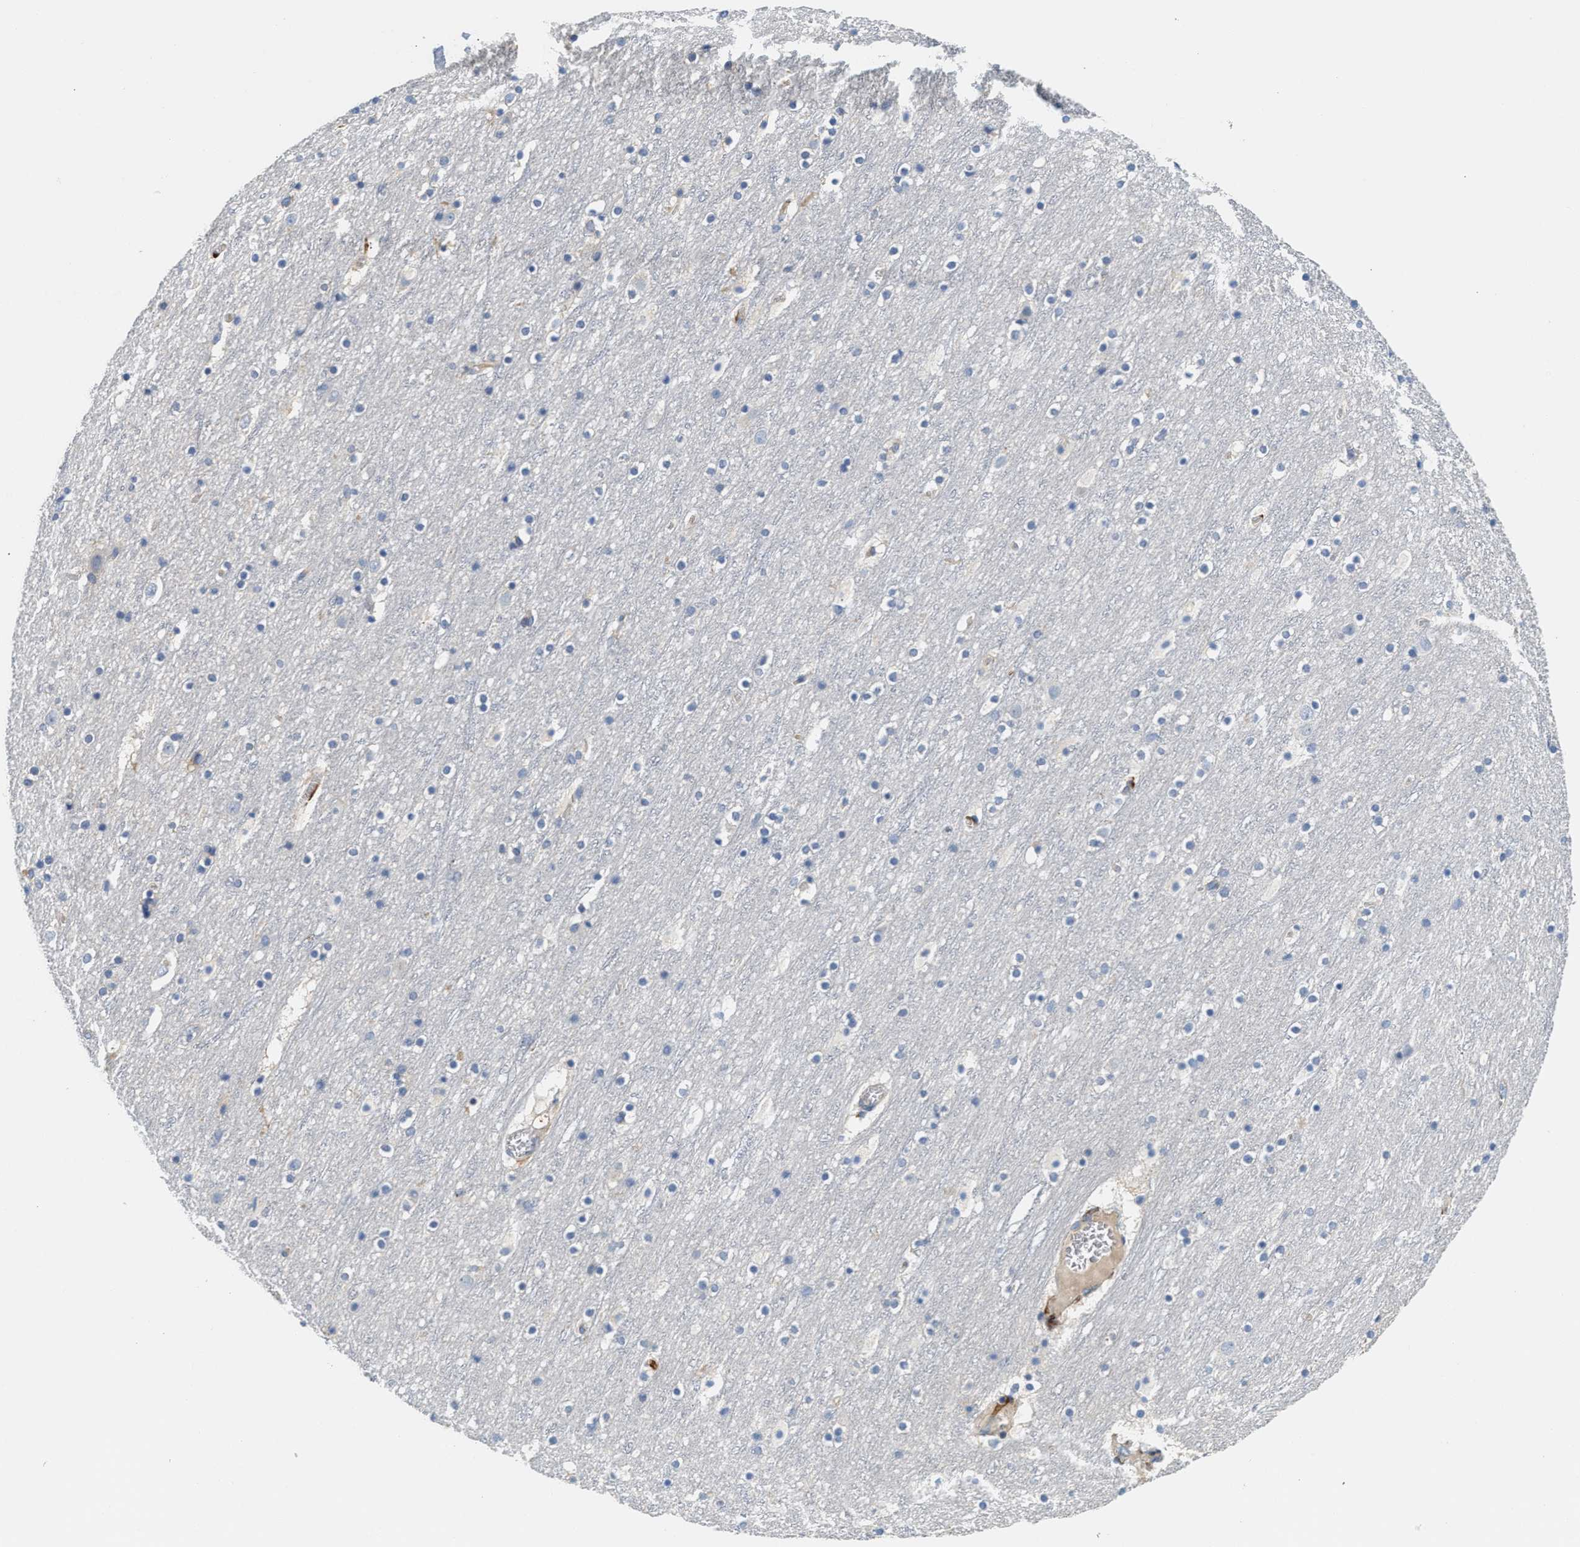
{"staining": {"intensity": "moderate", "quantity": "<25%", "location": "cytoplasmic/membranous"}, "tissue": "cerebral cortex", "cell_type": "Endothelial cells", "image_type": "normal", "snomed": [{"axis": "morphology", "description": "Normal tissue, NOS"}, {"axis": "topography", "description": "Cerebral cortex"}], "caption": "Moderate cytoplasmic/membranous protein staining is appreciated in approximately <25% of endothelial cells in cerebral cortex.", "gene": "NSUN7", "patient": {"sex": "male", "age": 45}}